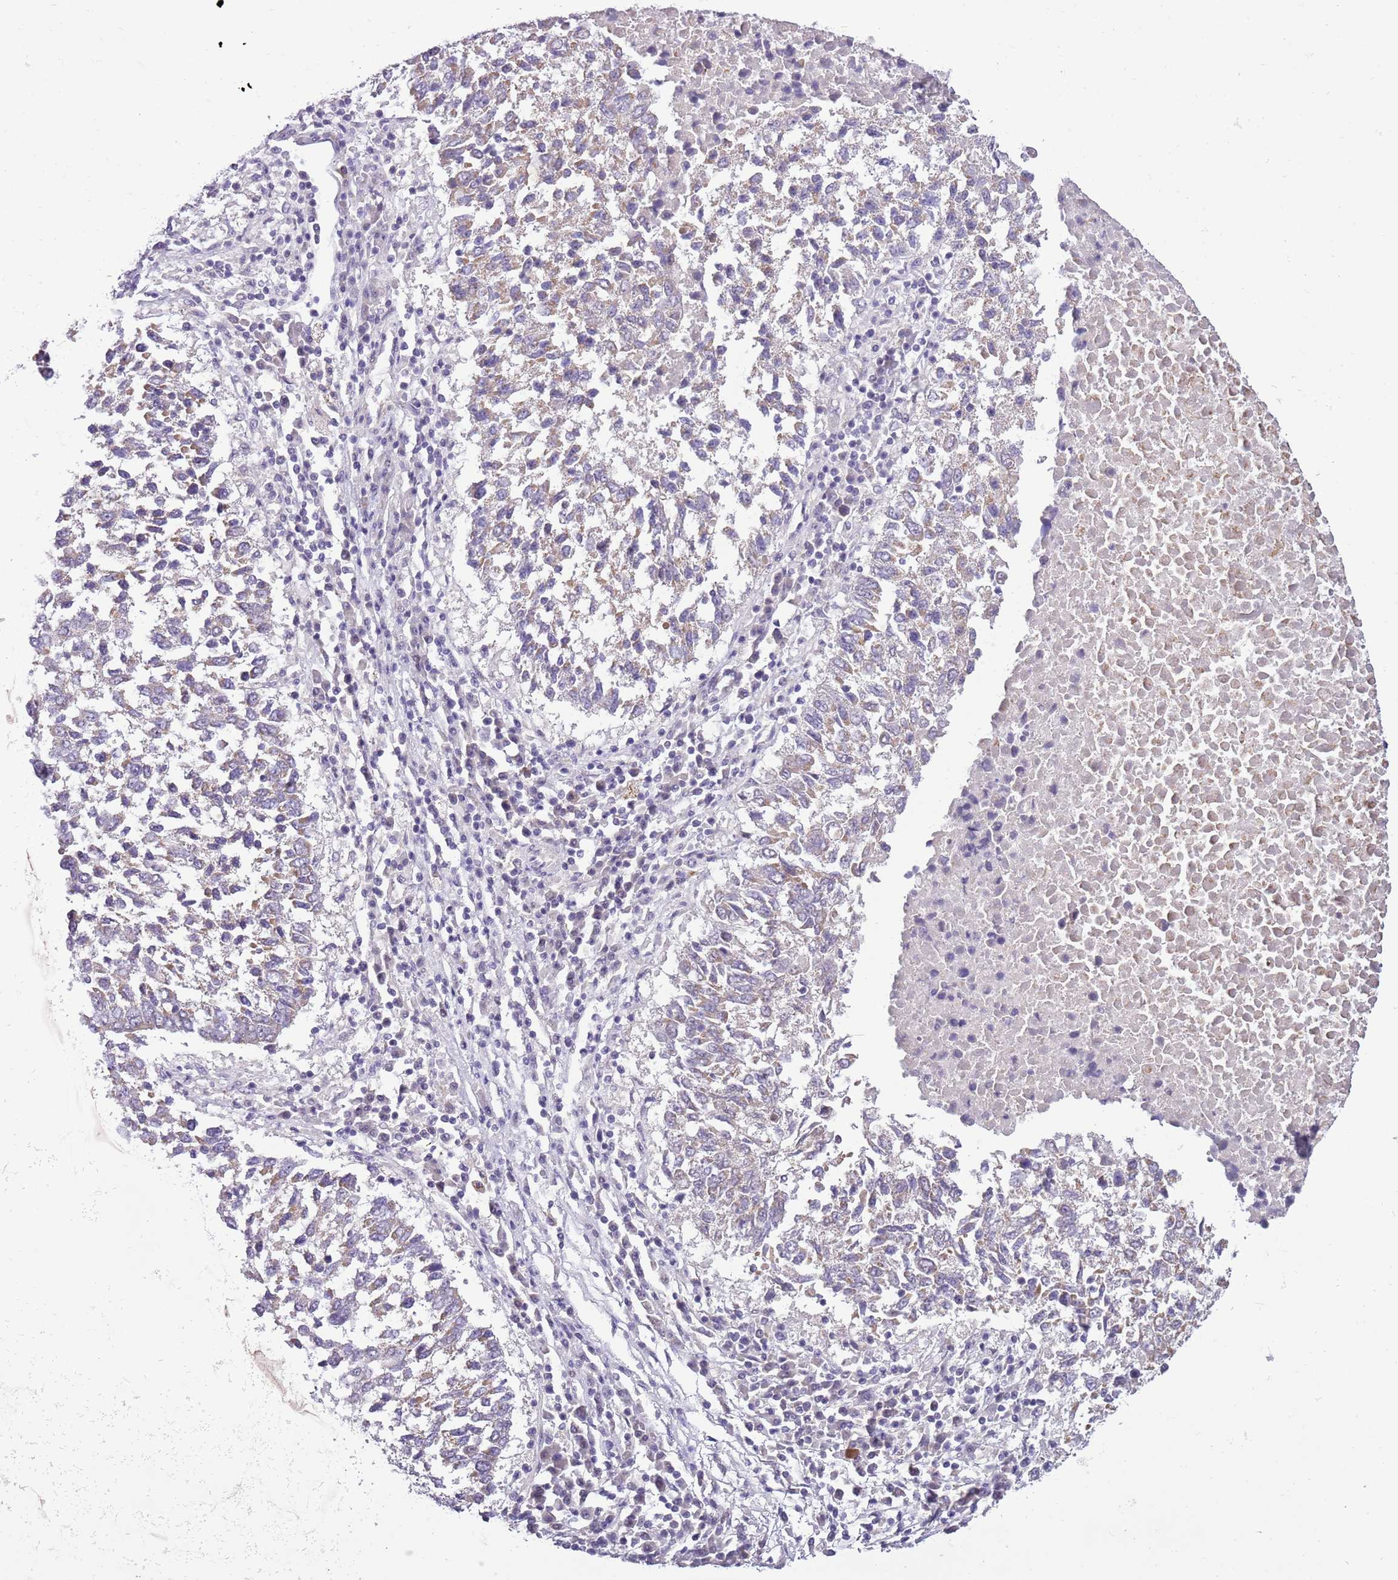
{"staining": {"intensity": "weak", "quantity": "<25%", "location": "cytoplasmic/membranous"}, "tissue": "lung cancer", "cell_type": "Tumor cells", "image_type": "cancer", "snomed": [{"axis": "morphology", "description": "Squamous cell carcinoma, NOS"}, {"axis": "topography", "description": "Lung"}], "caption": "Tumor cells are negative for brown protein staining in lung cancer (squamous cell carcinoma). (DAB (3,3'-diaminobenzidine) immunohistochemistry with hematoxylin counter stain).", "gene": "FAM120C", "patient": {"sex": "male", "age": 73}}